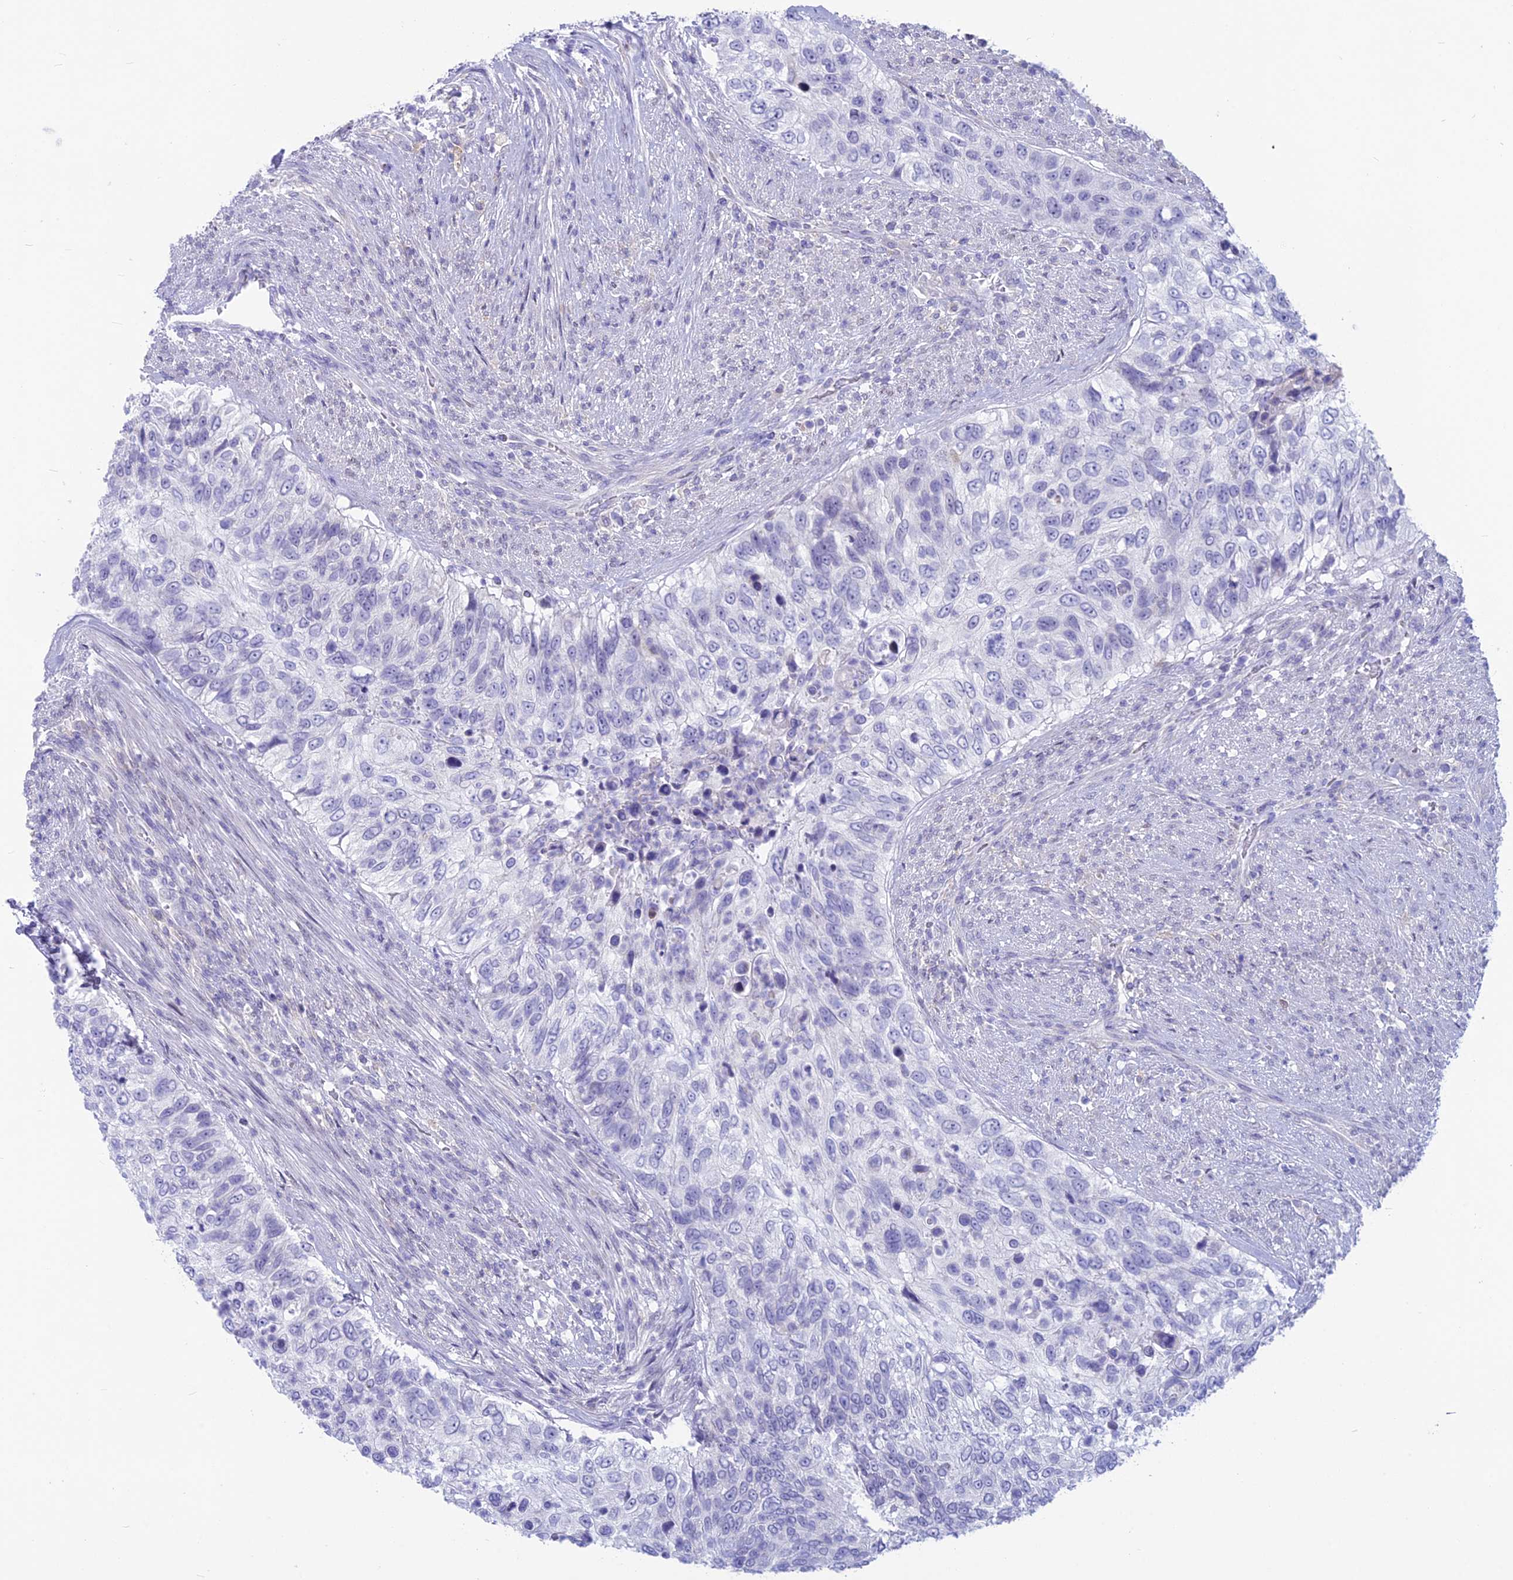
{"staining": {"intensity": "negative", "quantity": "none", "location": "none"}, "tissue": "urothelial cancer", "cell_type": "Tumor cells", "image_type": "cancer", "snomed": [{"axis": "morphology", "description": "Urothelial carcinoma, High grade"}, {"axis": "topography", "description": "Urinary bladder"}], "caption": "DAB immunohistochemical staining of urothelial cancer exhibits no significant positivity in tumor cells. The staining is performed using DAB brown chromogen with nuclei counter-stained in using hematoxylin.", "gene": "SNTN", "patient": {"sex": "female", "age": 60}}